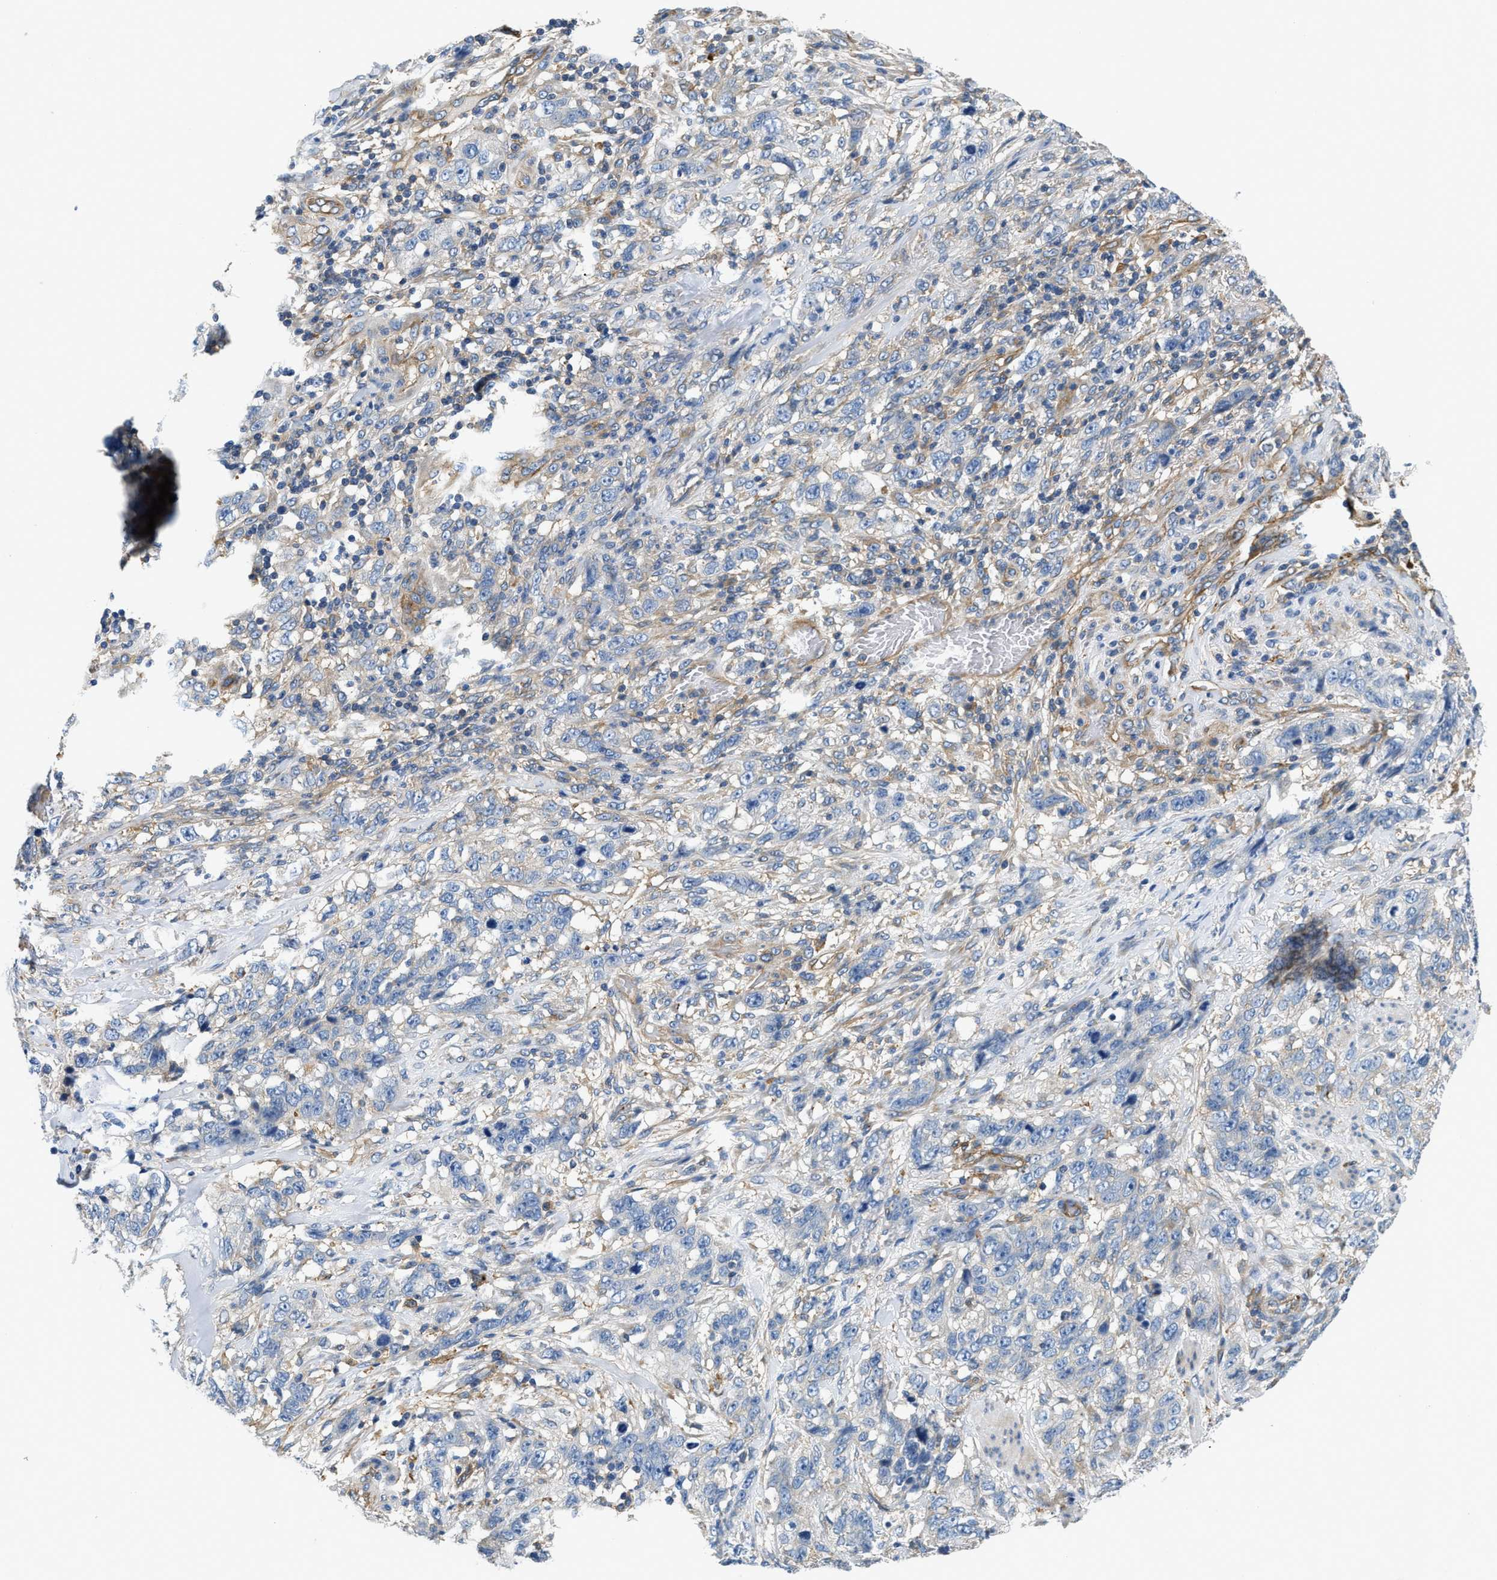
{"staining": {"intensity": "negative", "quantity": "none", "location": "none"}, "tissue": "stomach cancer", "cell_type": "Tumor cells", "image_type": "cancer", "snomed": [{"axis": "morphology", "description": "Adenocarcinoma, NOS"}, {"axis": "topography", "description": "Stomach"}], "caption": "Tumor cells show no significant protein positivity in stomach cancer.", "gene": "NSUN7", "patient": {"sex": "male", "age": 48}}